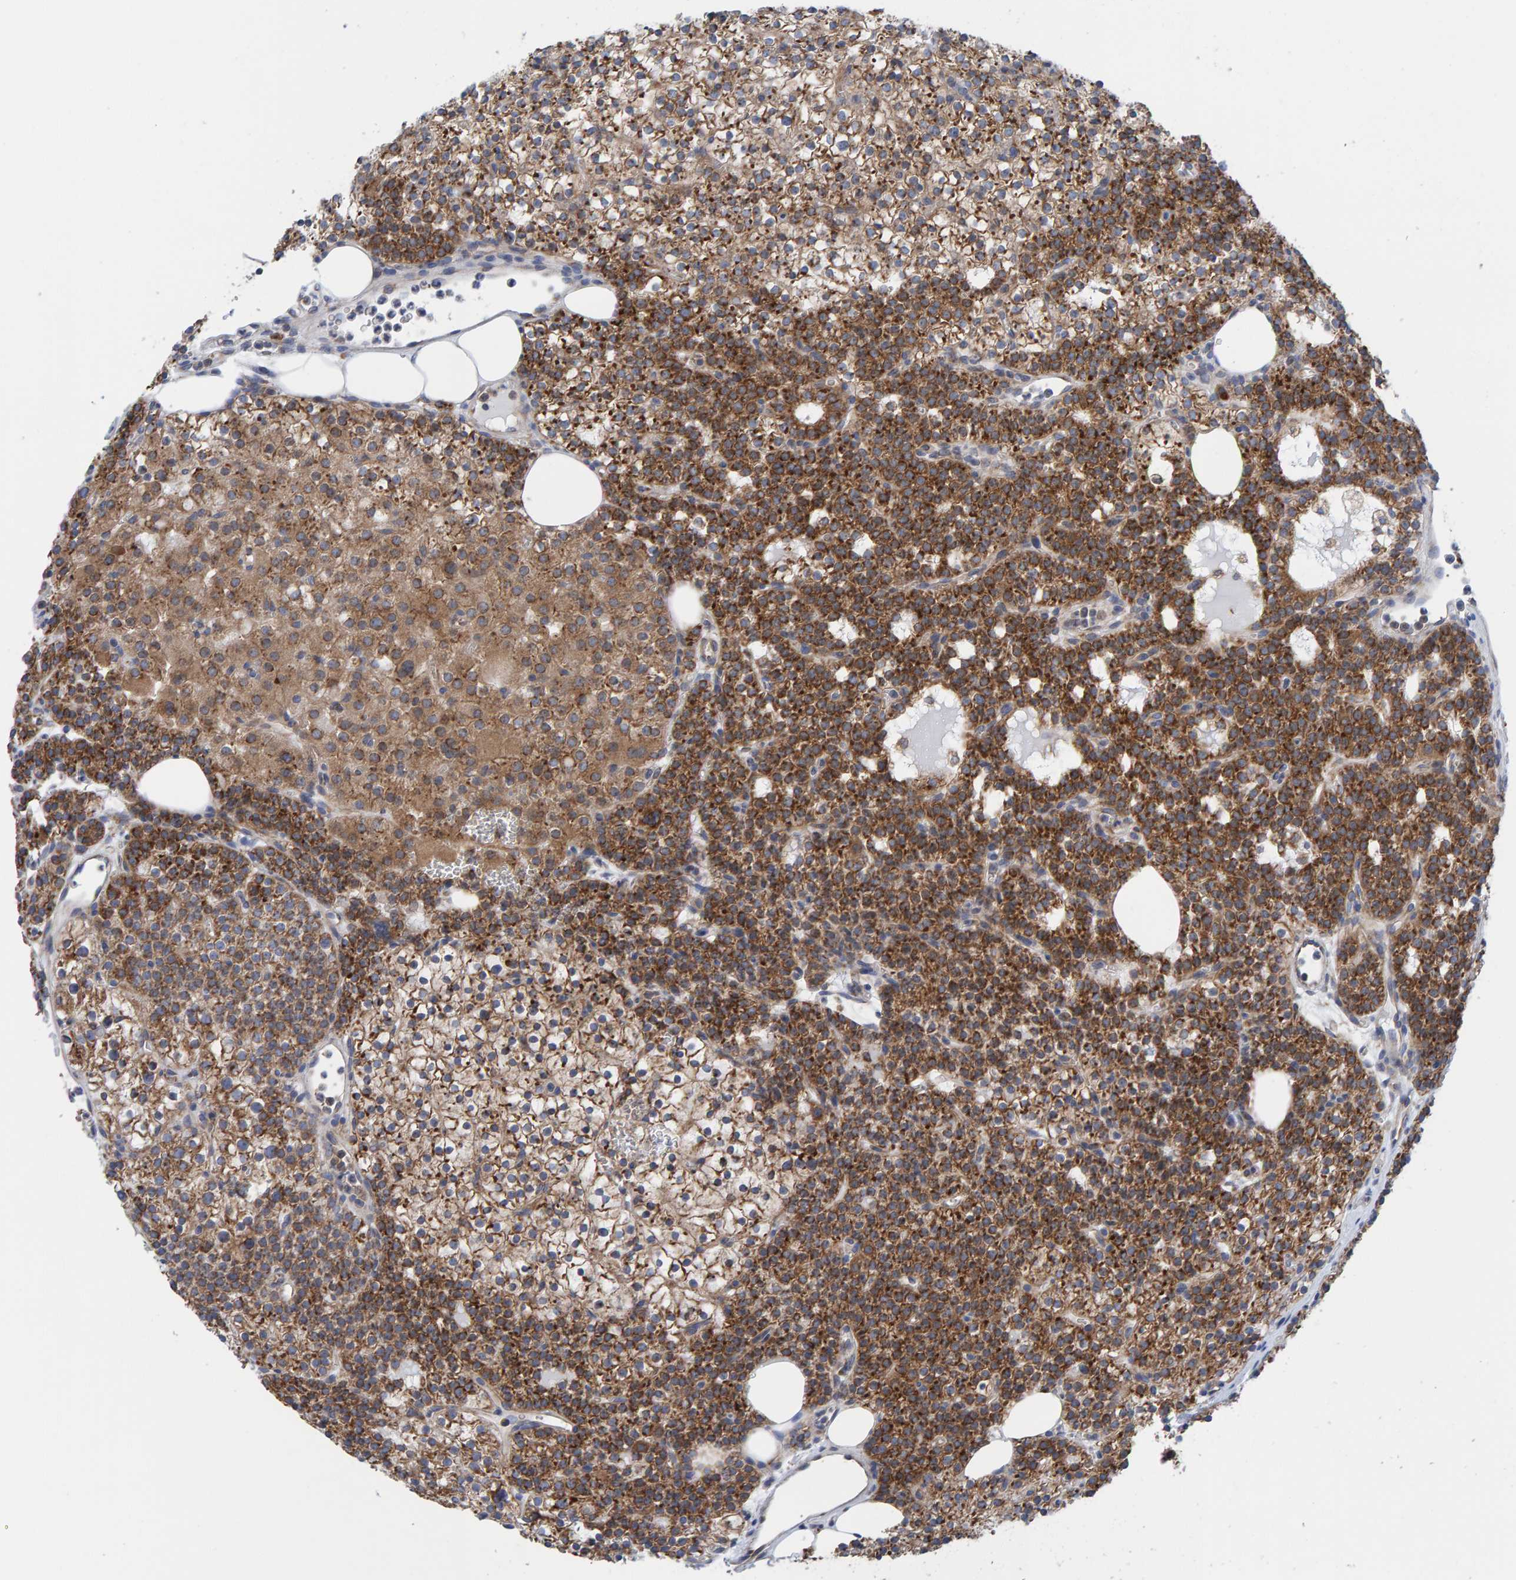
{"staining": {"intensity": "moderate", "quantity": ">75%", "location": "cytoplasmic/membranous"}, "tissue": "parathyroid gland", "cell_type": "Glandular cells", "image_type": "normal", "snomed": [{"axis": "morphology", "description": "Normal tissue, NOS"}, {"axis": "morphology", "description": "Adenoma, NOS"}, {"axis": "topography", "description": "Parathyroid gland"}], "caption": "Protein staining of unremarkable parathyroid gland demonstrates moderate cytoplasmic/membranous expression in approximately >75% of glandular cells.", "gene": "CDK5RAP3", "patient": {"sex": "female", "age": 74}}